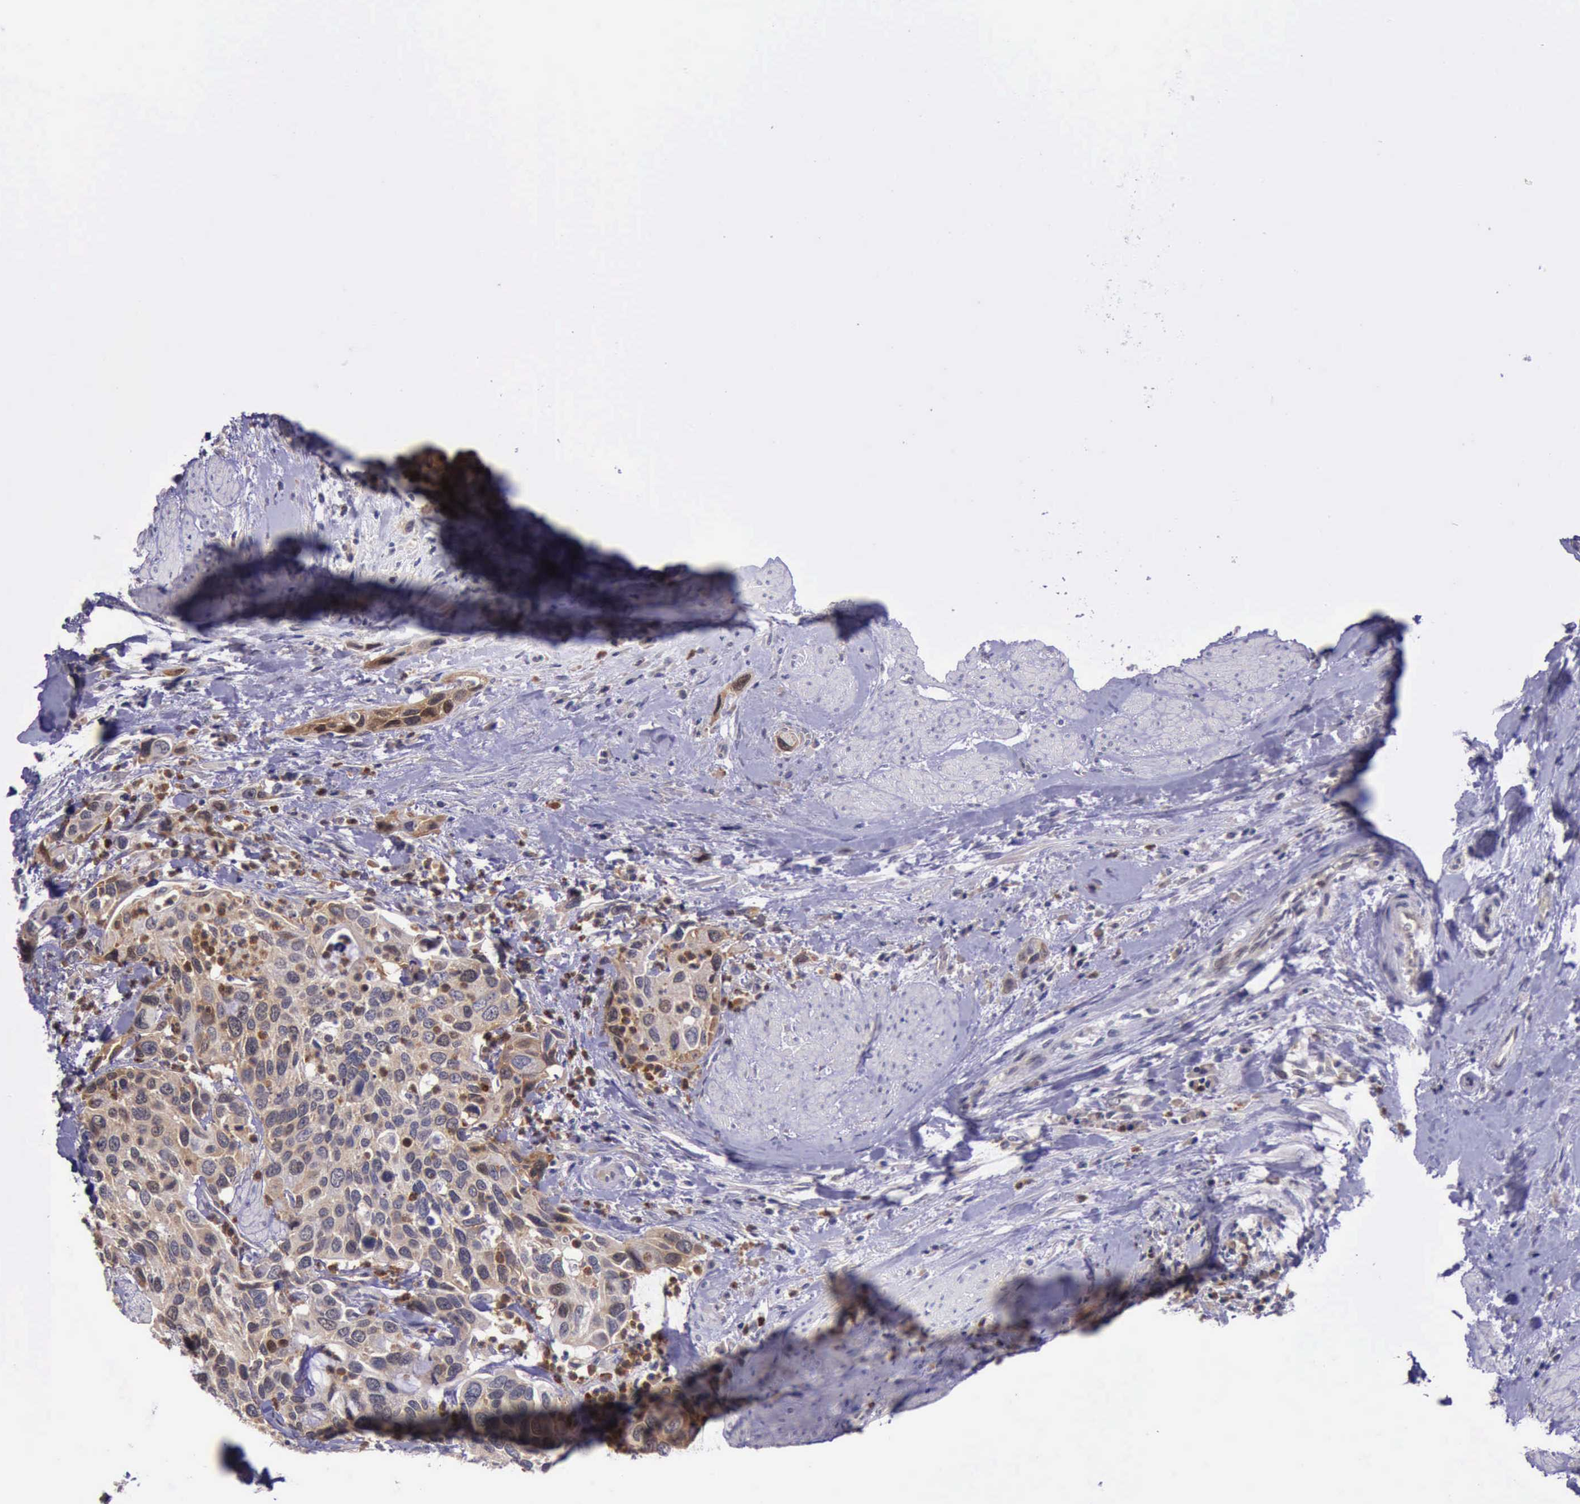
{"staining": {"intensity": "moderate", "quantity": ">75%", "location": "cytoplasmic/membranous"}, "tissue": "urothelial cancer", "cell_type": "Tumor cells", "image_type": "cancer", "snomed": [{"axis": "morphology", "description": "Urothelial carcinoma, High grade"}, {"axis": "topography", "description": "Urinary bladder"}], "caption": "Protein expression analysis of human urothelial carcinoma (high-grade) reveals moderate cytoplasmic/membranous expression in approximately >75% of tumor cells. (DAB (3,3'-diaminobenzidine) IHC, brown staining for protein, blue staining for nuclei).", "gene": "PLEK2", "patient": {"sex": "male", "age": 66}}